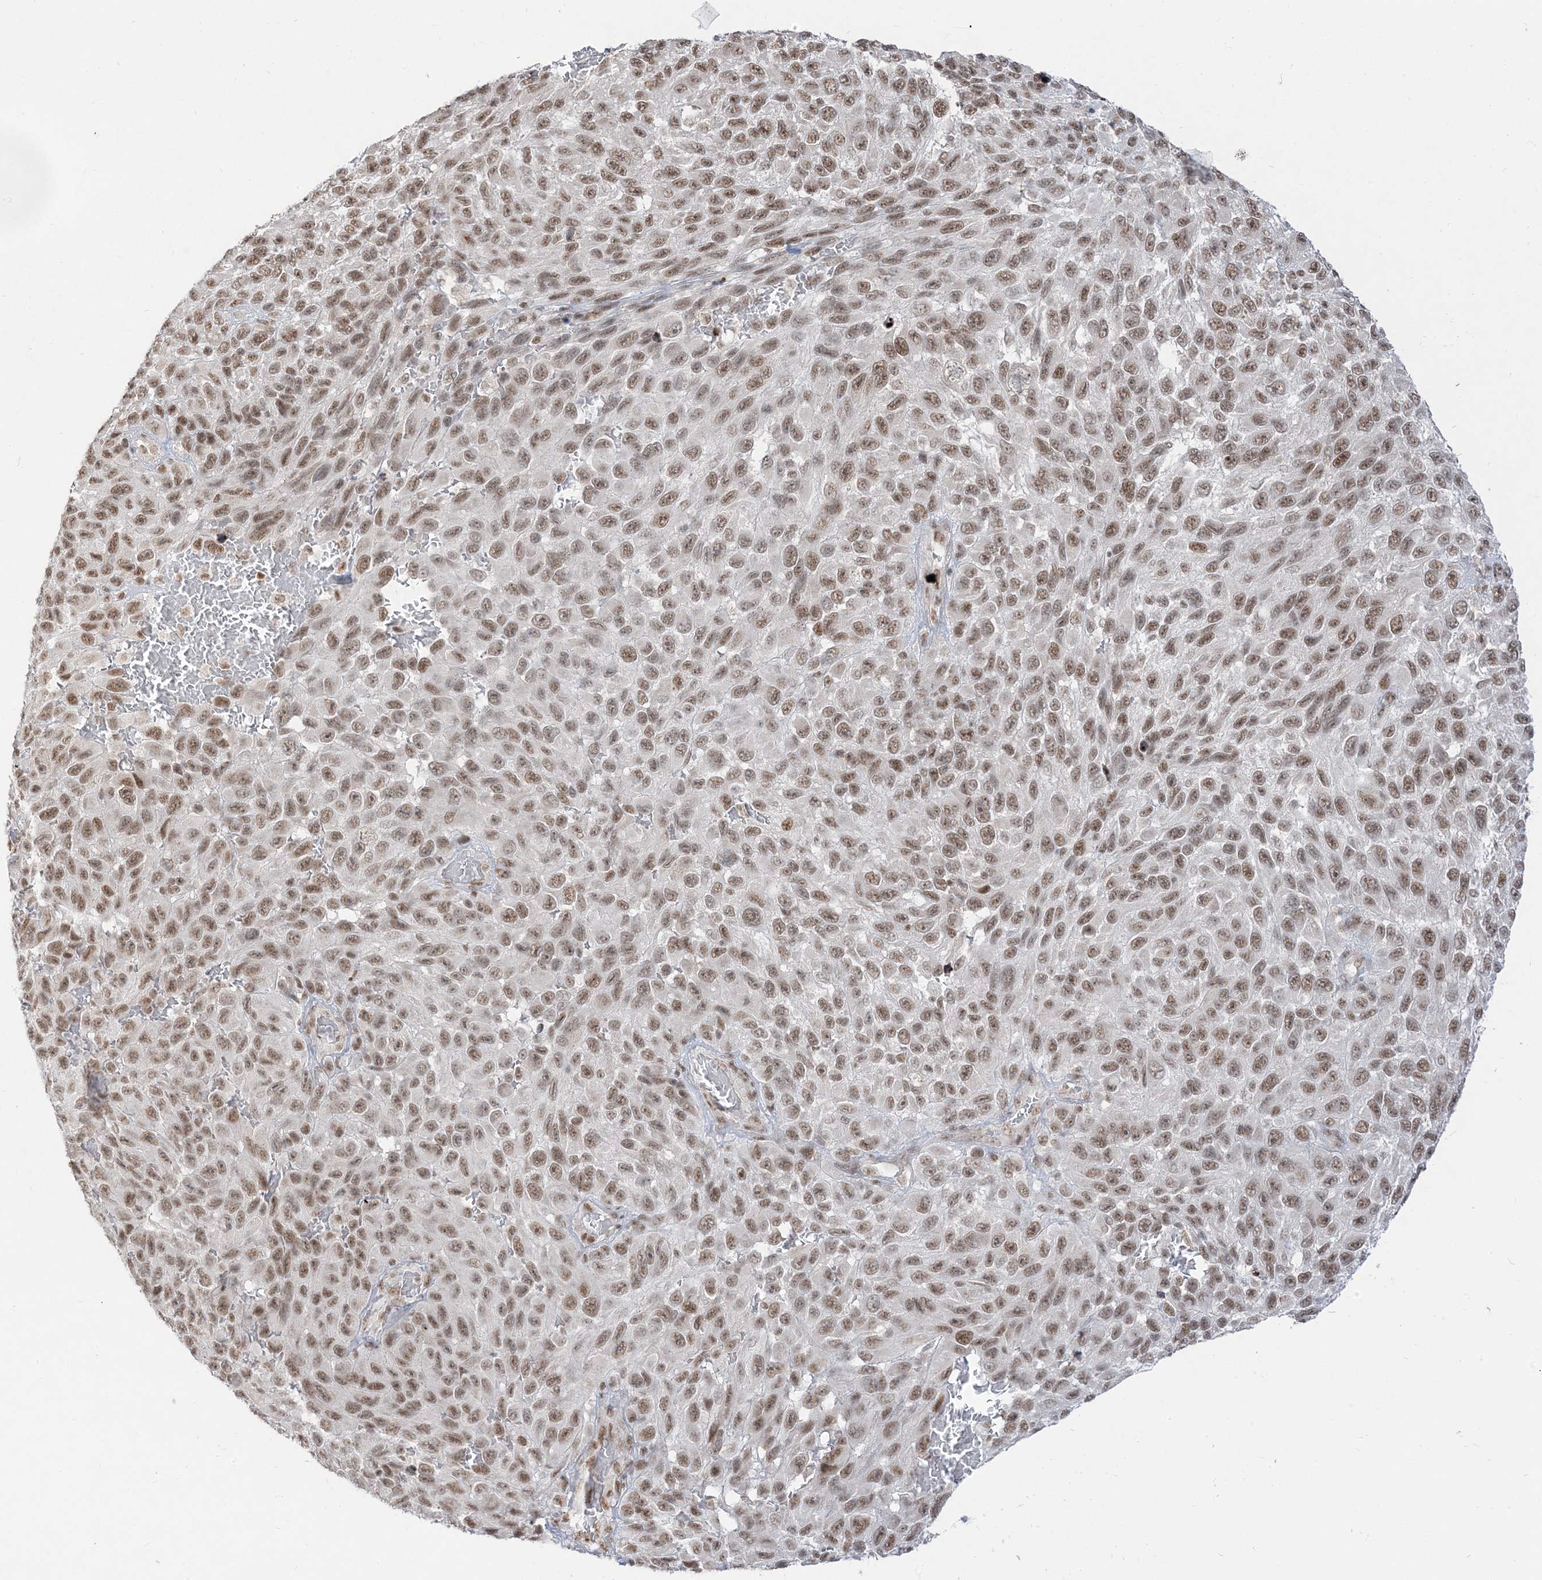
{"staining": {"intensity": "moderate", "quantity": ">75%", "location": "nuclear"}, "tissue": "melanoma", "cell_type": "Tumor cells", "image_type": "cancer", "snomed": [{"axis": "morphology", "description": "Malignant melanoma, NOS"}, {"axis": "topography", "description": "Skin"}], "caption": "Melanoma stained with a brown dye shows moderate nuclear positive staining in about >75% of tumor cells.", "gene": "ARGLU1", "patient": {"sex": "female", "age": 94}}